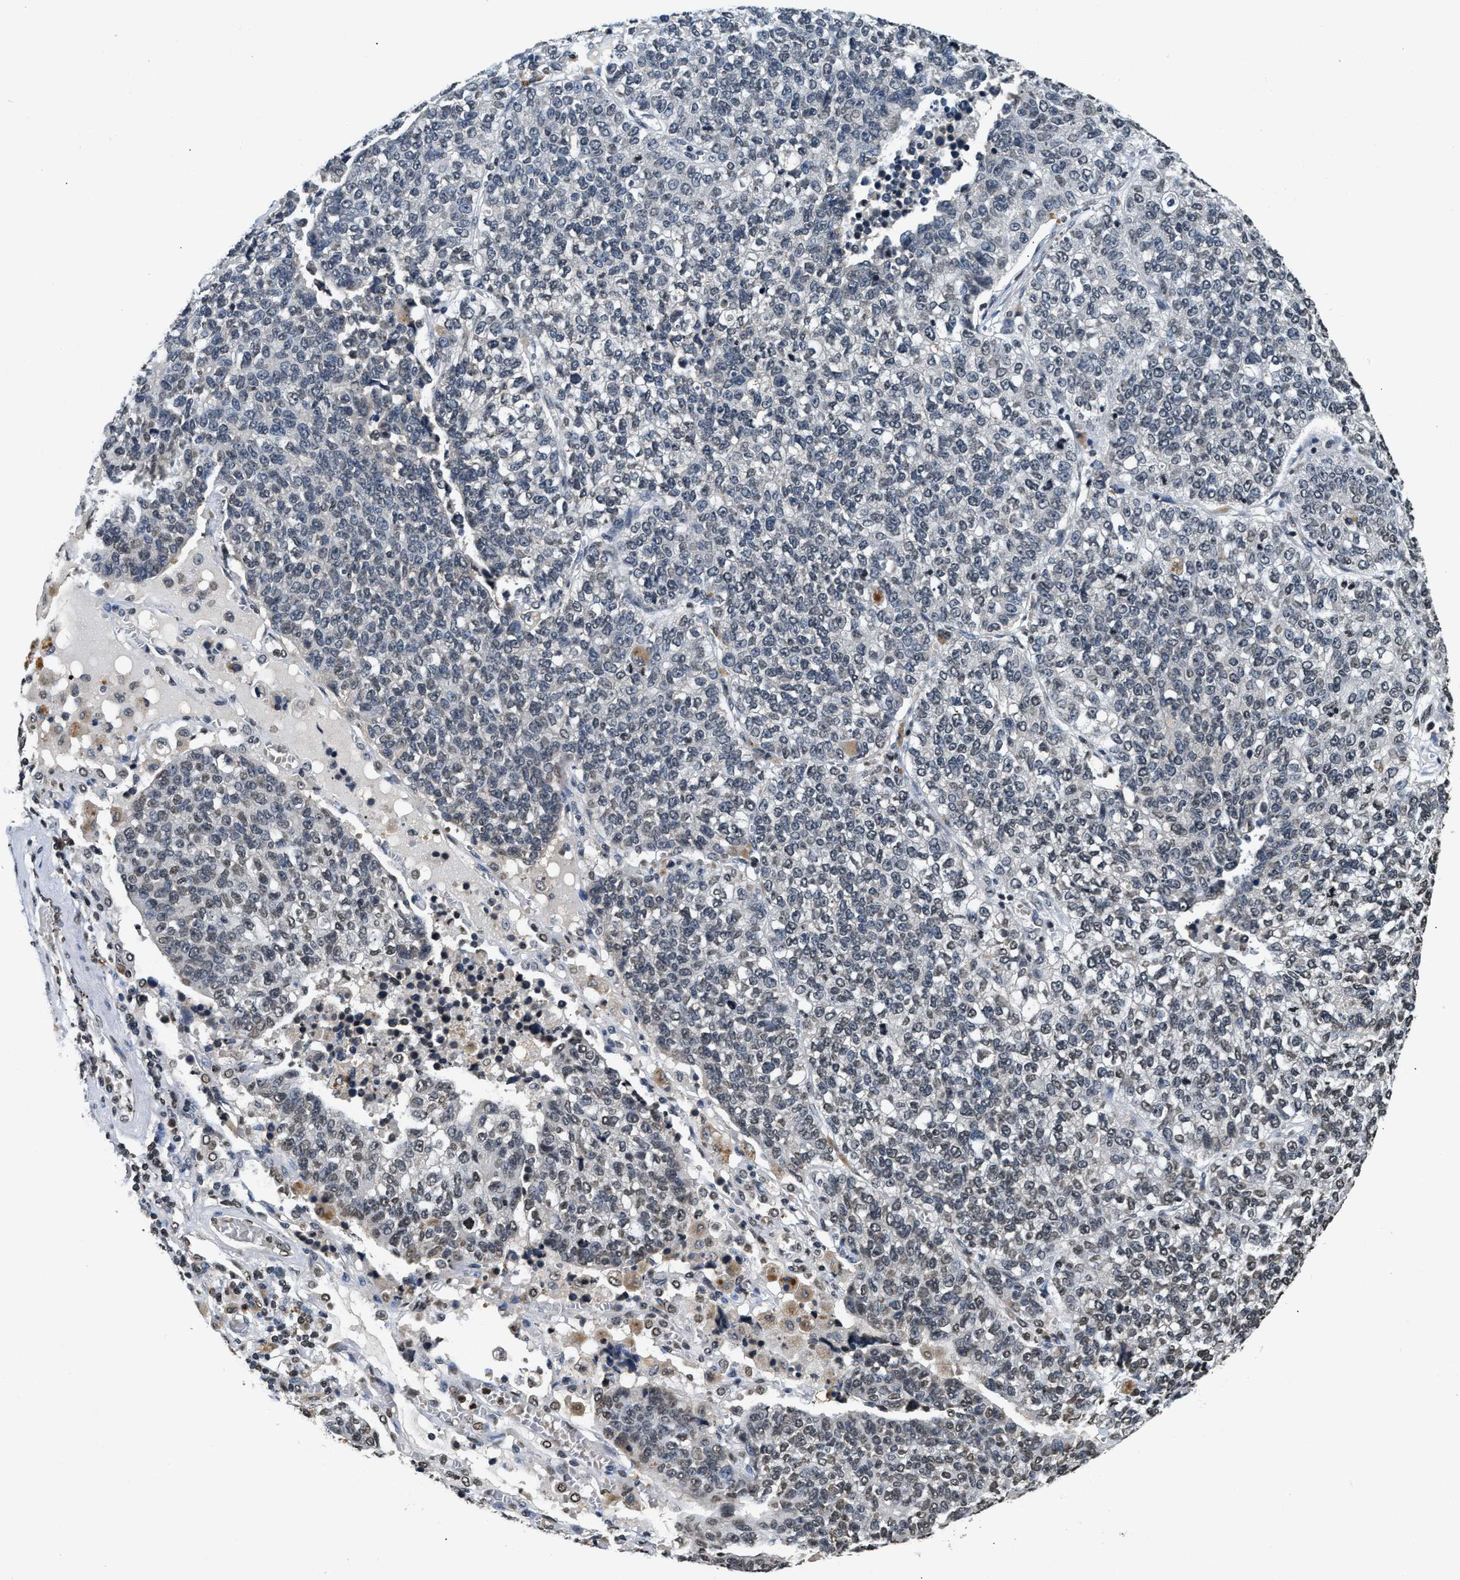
{"staining": {"intensity": "negative", "quantity": "none", "location": "none"}, "tissue": "lung cancer", "cell_type": "Tumor cells", "image_type": "cancer", "snomed": [{"axis": "morphology", "description": "Adenocarcinoma, NOS"}, {"axis": "topography", "description": "Lung"}], "caption": "The photomicrograph exhibits no significant expression in tumor cells of adenocarcinoma (lung).", "gene": "DNASE1L3", "patient": {"sex": "male", "age": 49}}